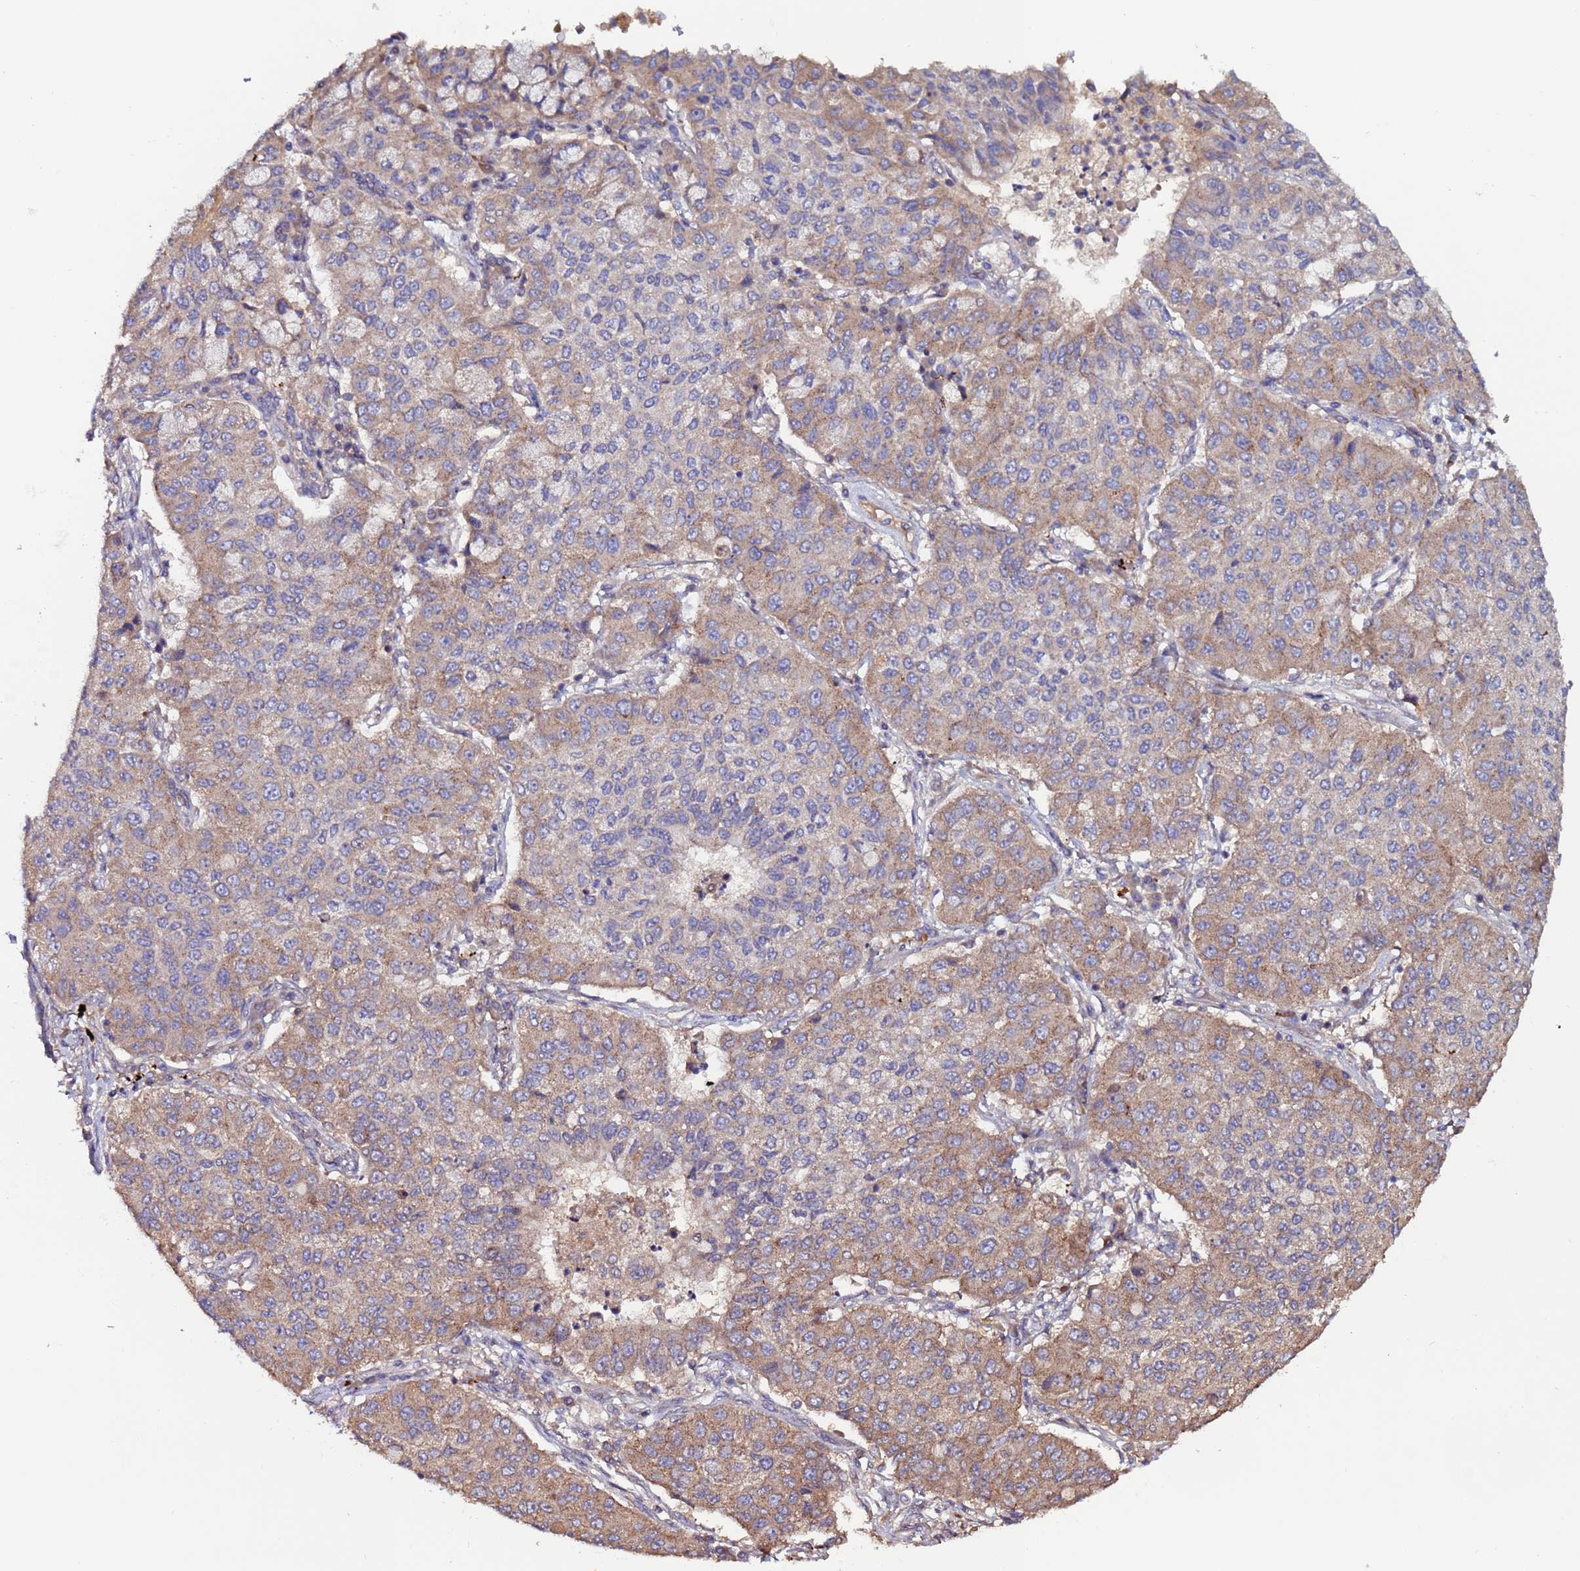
{"staining": {"intensity": "moderate", "quantity": "25%-75%", "location": "cytoplasmic/membranous"}, "tissue": "lung cancer", "cell_type": "Tumor cells", "image_type": "cancer", "snomed": [{"axis": "morphology", "description": "Squamous cell carcinoma, NOS"}, {"axis": "topography", "description": "Lung"}], "caption": "There is medium levels of moderate cytoplasmic/membranous staining in tumor cells of lung cancer (squamous cell carcinoma), as demonstrated by immunohistochemical staining (brown color).", "gene": "RPS15A", "patient": {"sex": "male", "age": 74}}